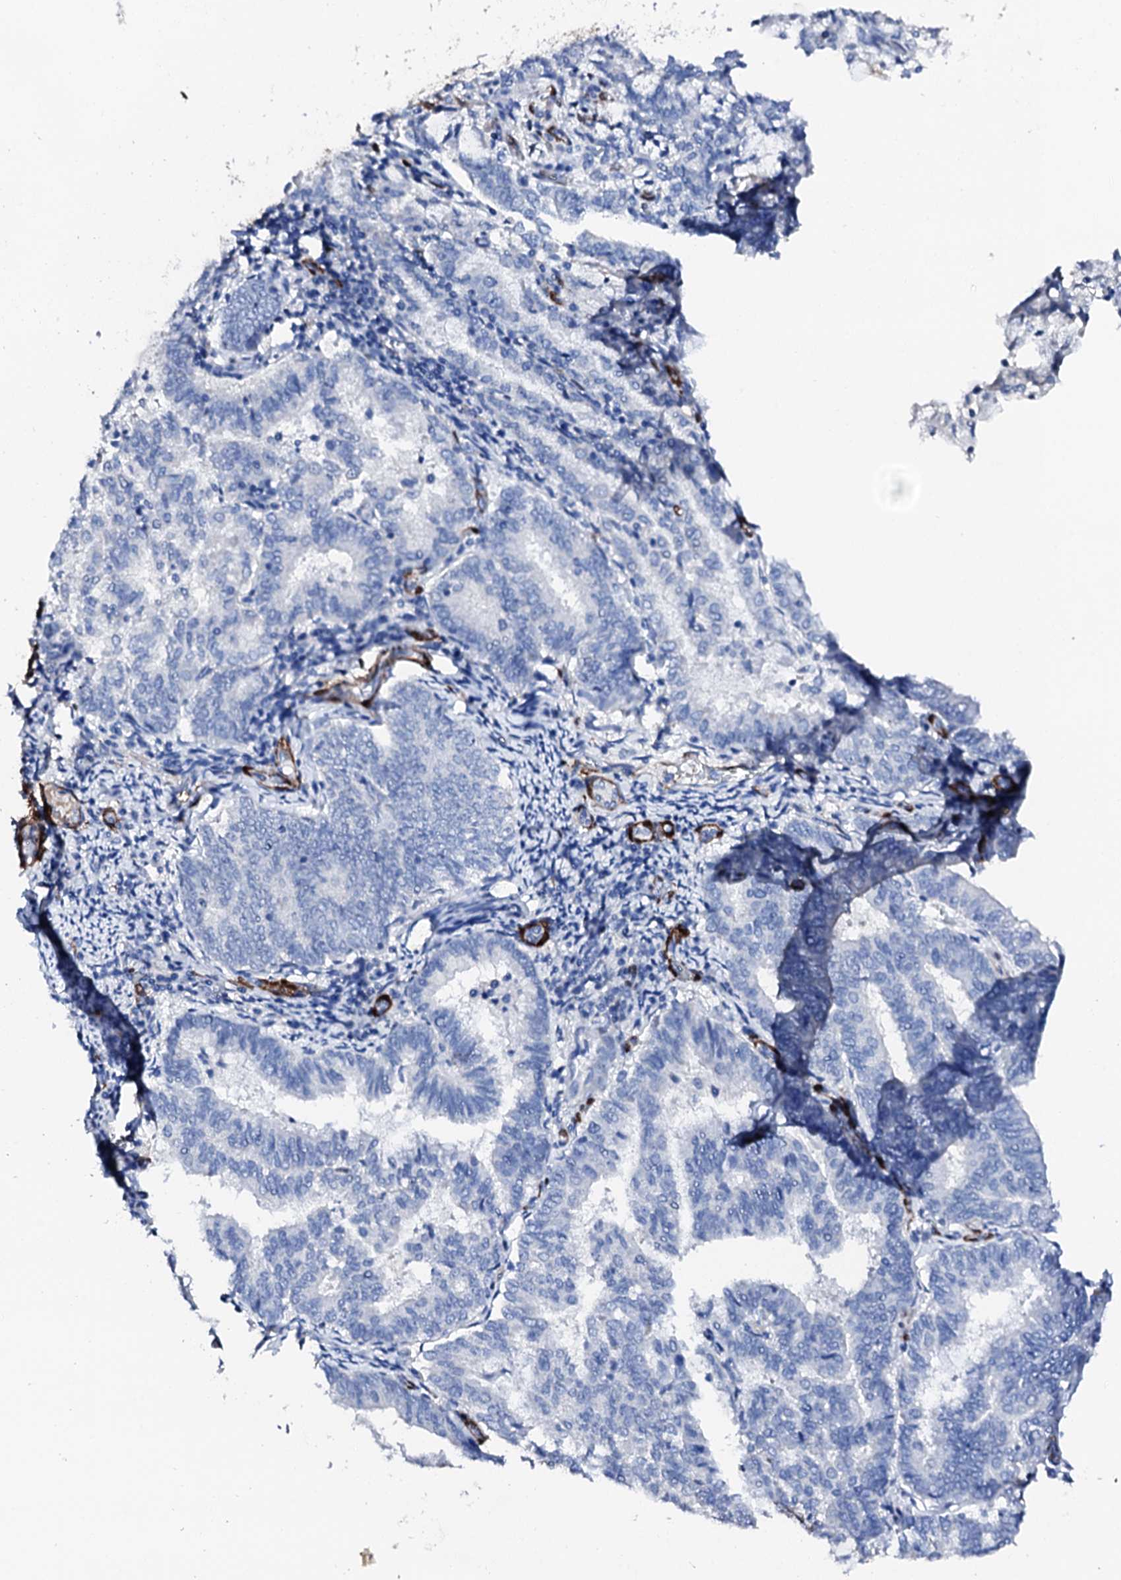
{"staining": {"intensity": "negative", "quantity": "none", "location": "none"}, "tissue": "endometrial cancer", "cell_type": "Tumor cells", "image_type": "cancer", "snomed": [{"axis": "morphology", "description": "Adenocarcinoma, NOS"}, {"axis": "topography", "description": "Endometrium"}], "caption": "Tumor cells show no significant protein expression in adenocarcinoma (endometrial).", "gene": "NRIP2", "patient": {"sex": "female", "age": 80}}